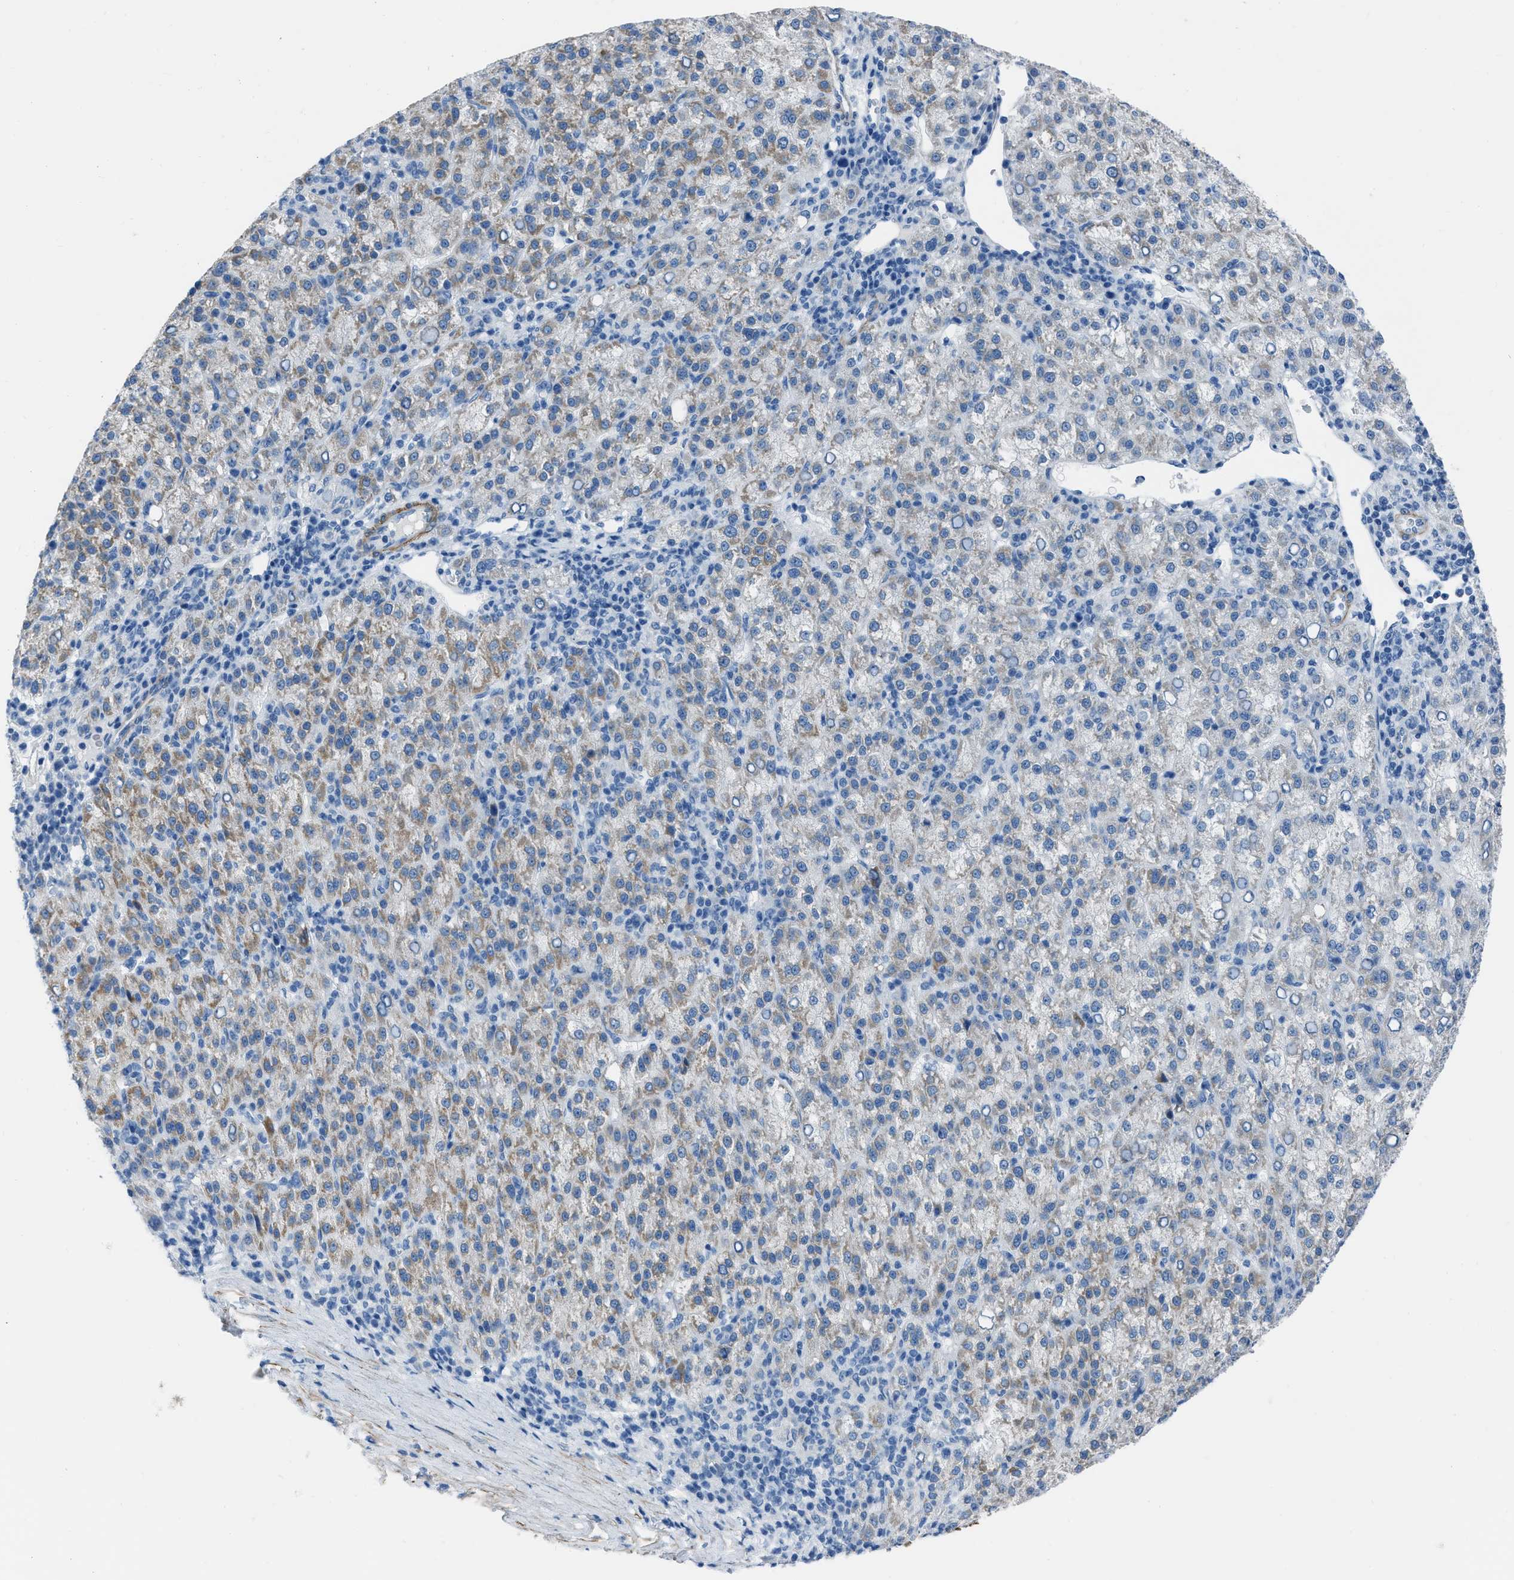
{"staining": {"intensity": "weak", "quantity": "25%-75%", "location": "cytoplasmic/membranous"}, "tissue": "liver cancer", "cell_type": "Tumor cells", "image_type": "cancer", "snomed": [{"axis": "morphology", "description": "Carcinoma, Hepatocellular, NOS"}, {"axis": "topography", "description": "Liver"}], "caption": "A photomicrograph of human liver hepatocellular carcinoma stained for a protein displays weak cytoplasmic/membranous brown staining in tumor cells.", "gene": "SPATC1L", "patient": {"sex": "female", "age": 58}}